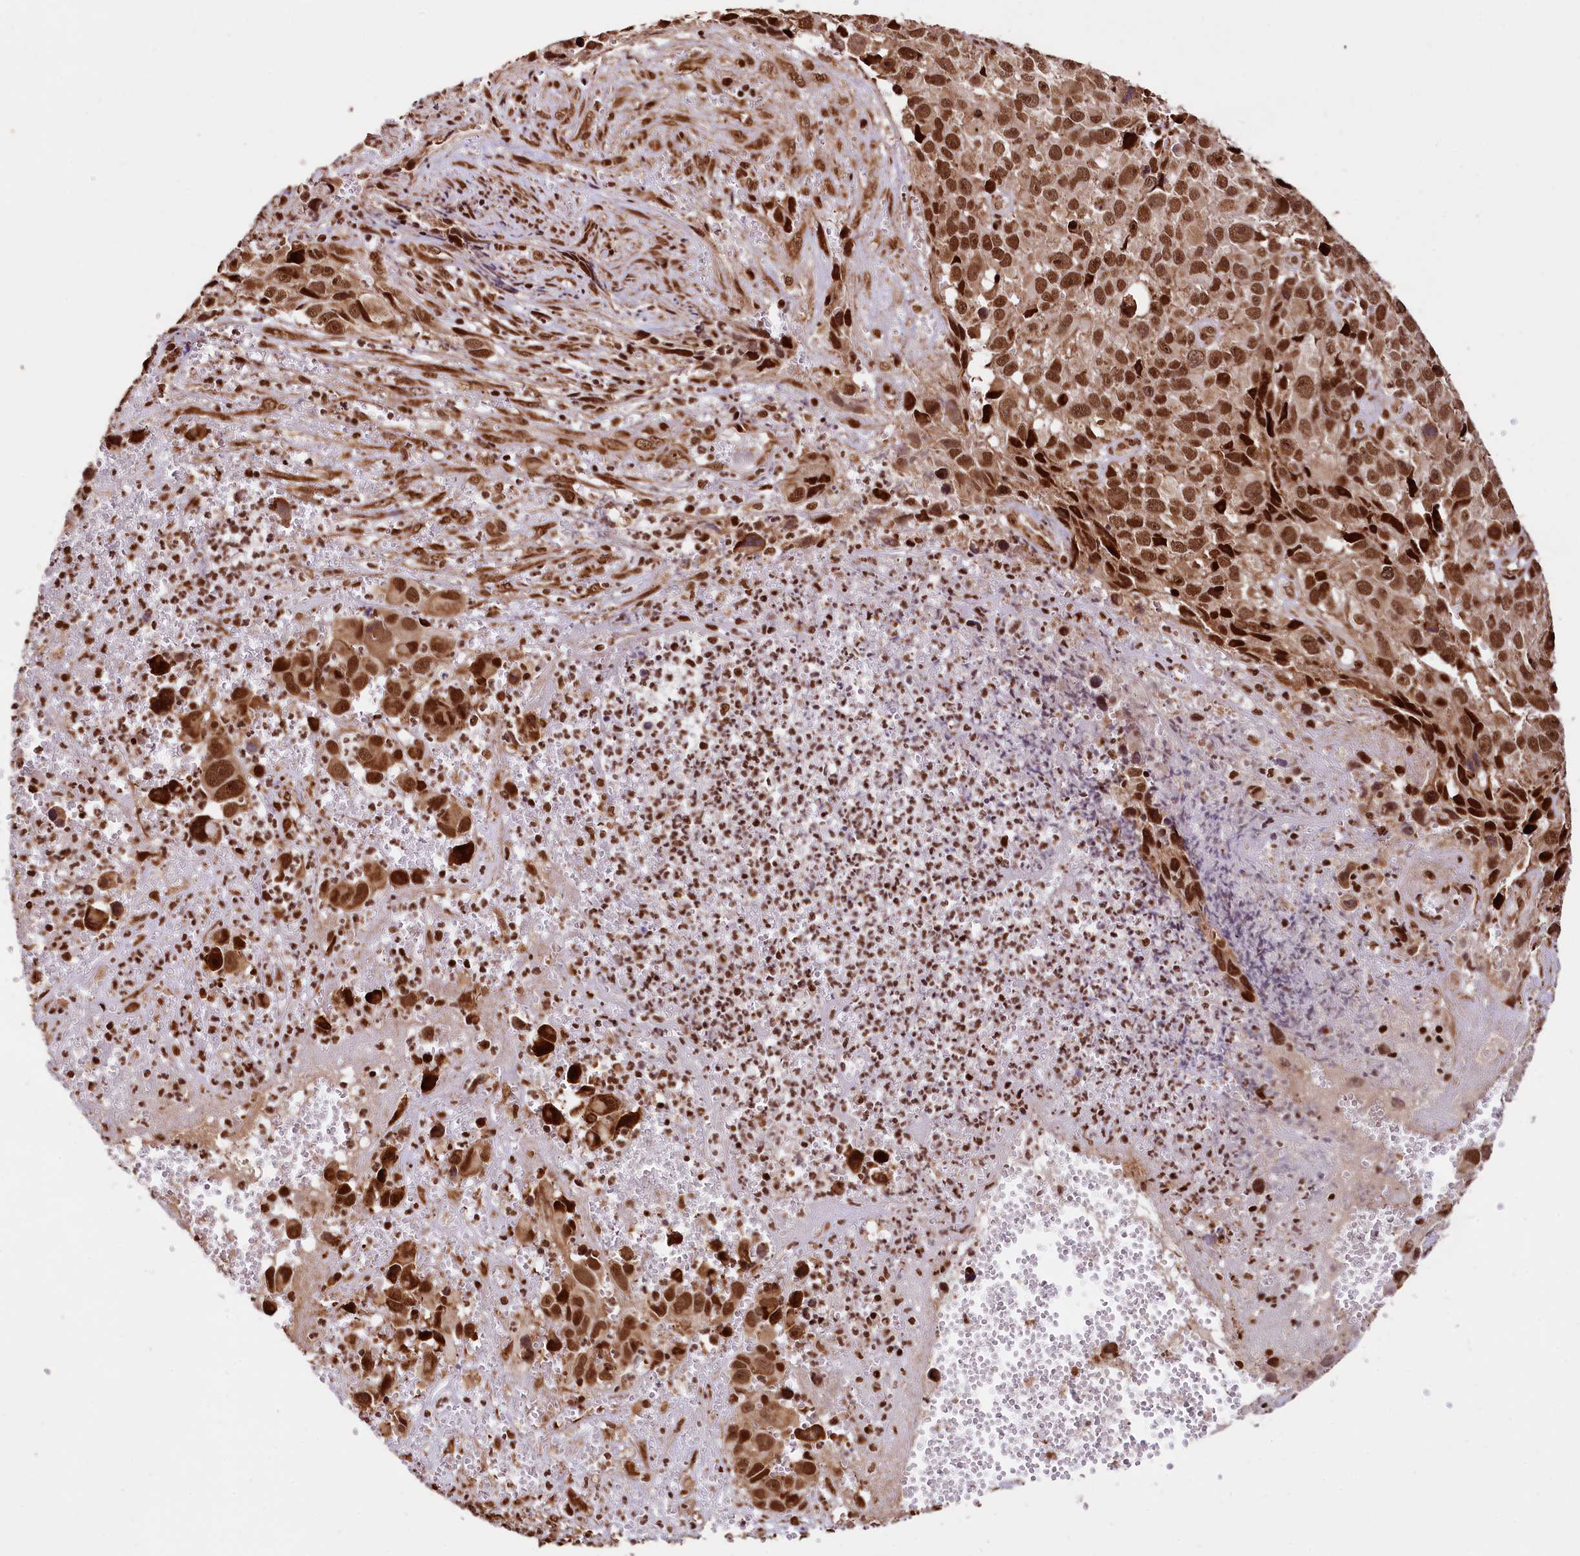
{"staining": {"intensity": "moderate", "quantity": ">75%", "location": "nuclear"}, "tissue": "melanoma", "cell_type": "Tumor cells", "image_type": "cancer", "snomed": [{"axis": "morphology", "description": "Malignant melanoma, NOS"}, {"axis": "topography", "description": "Skin"}], "caption": "IHC micrograph of neoplastic tissue: human malignant melanoma stained using immunohistochemistry (IHC) reveals medium levels of moderate protein expression localized specifically in the nuclear of tumor cells, appearing as a nuclear brown color.", "gene": "PDS5B", "patient": {"sex": "male", "age": 84}}